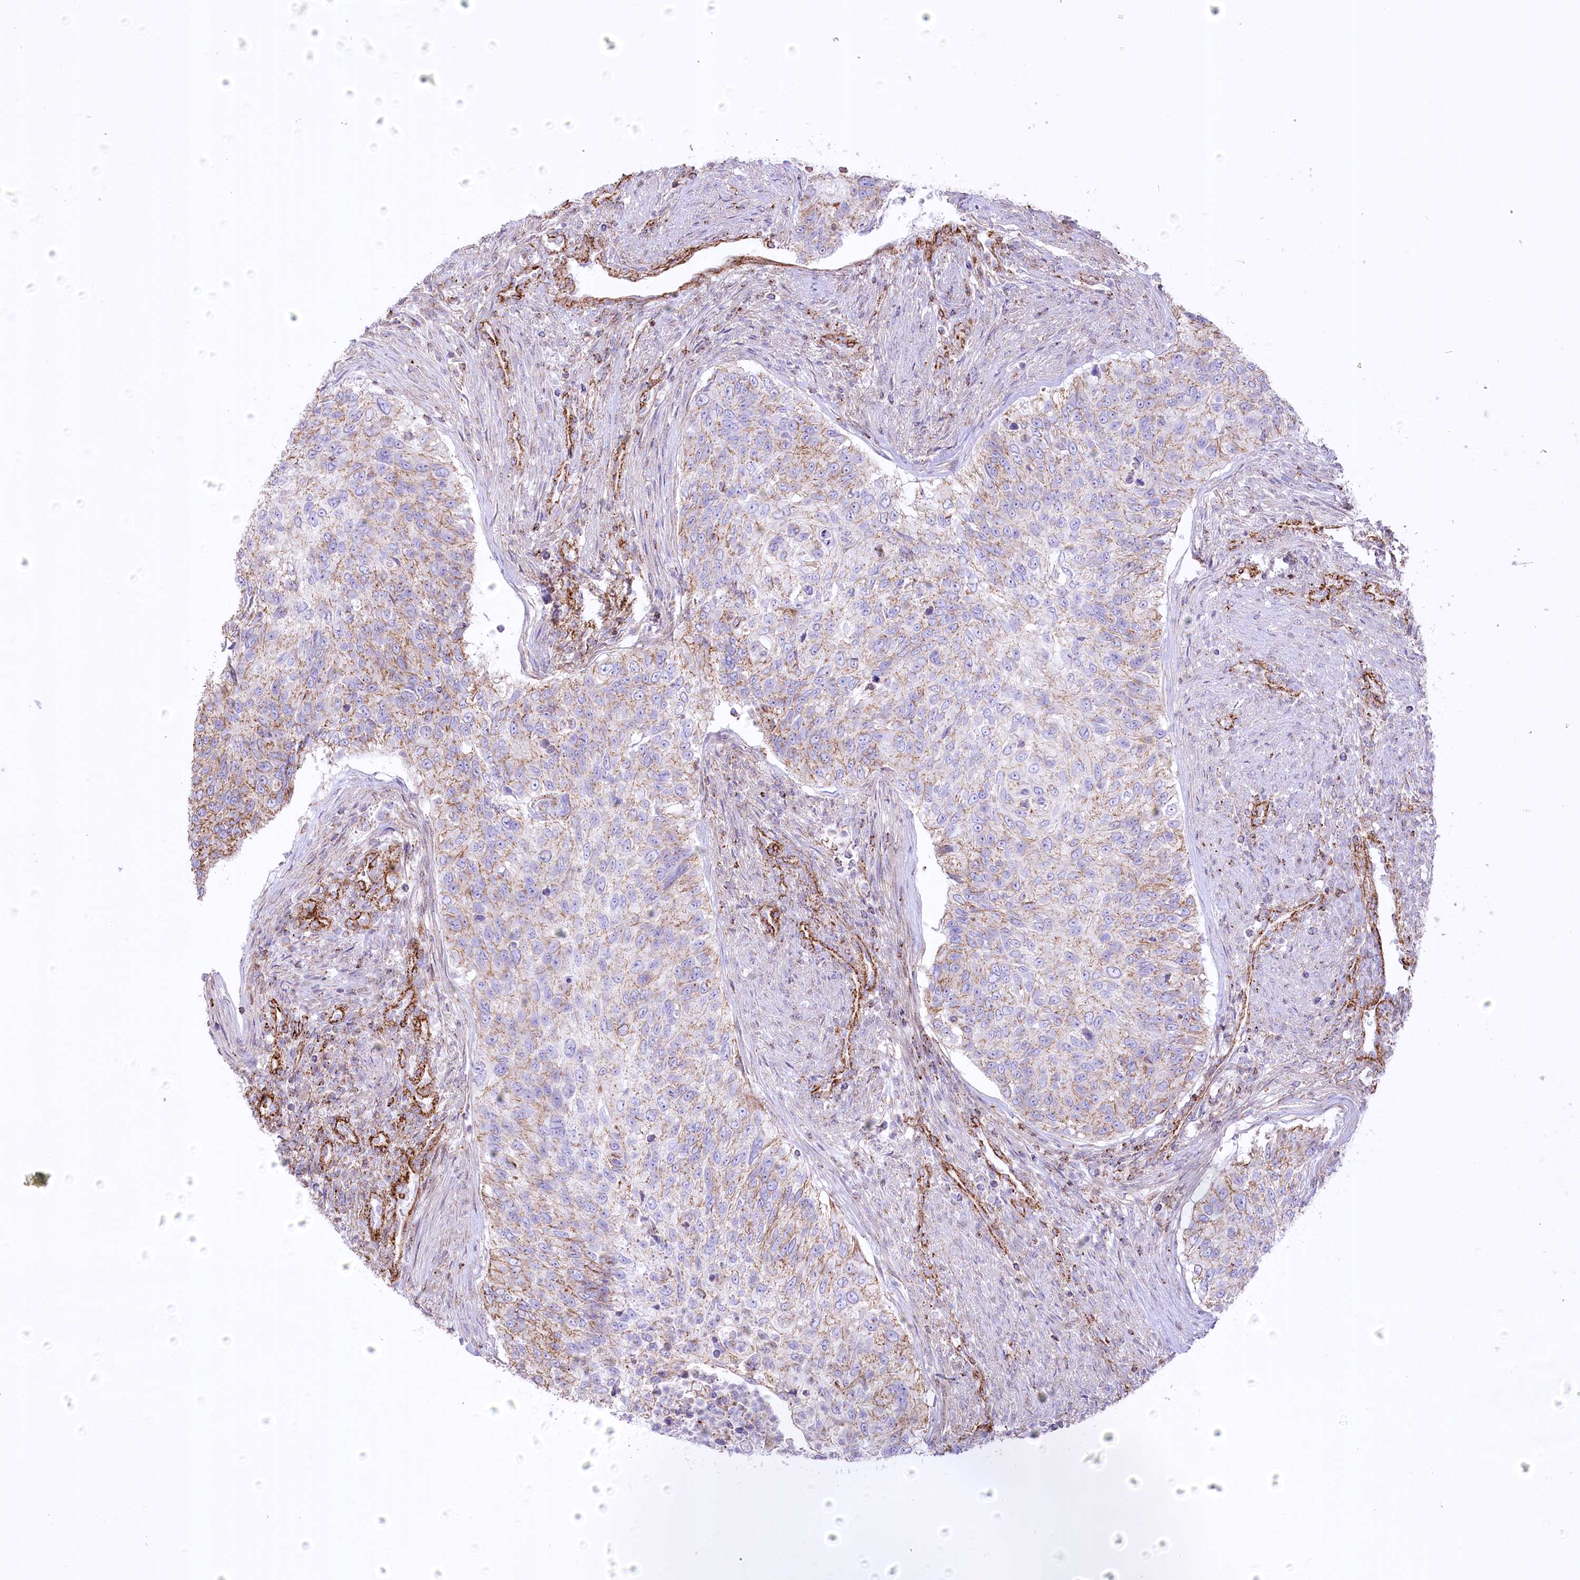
{"staining": {"intensity": "moderate", "quantity": "25%-75%", "location": "cytoplasmic/membranous"}, "tissue": "urothelial cancer", "cell_type": "Tumor cells", "image_type": "cancer", "snomed": [{"axis": "morphology", "description": "Urothelial carcinoma, High grade"}, {"axis": "topography", "description": "Urinary bladder"}], "caption": "A micrograph of human urothelial carcinoma (high-grade) stained for a protein shows moderate cytoplasmic/membranous brown staining in tumor cells. (Brightfield microscopy of DAB IHC at high magnification).", "gene": "FAM216A", "patient": {"sex": "female", "age": 60}}